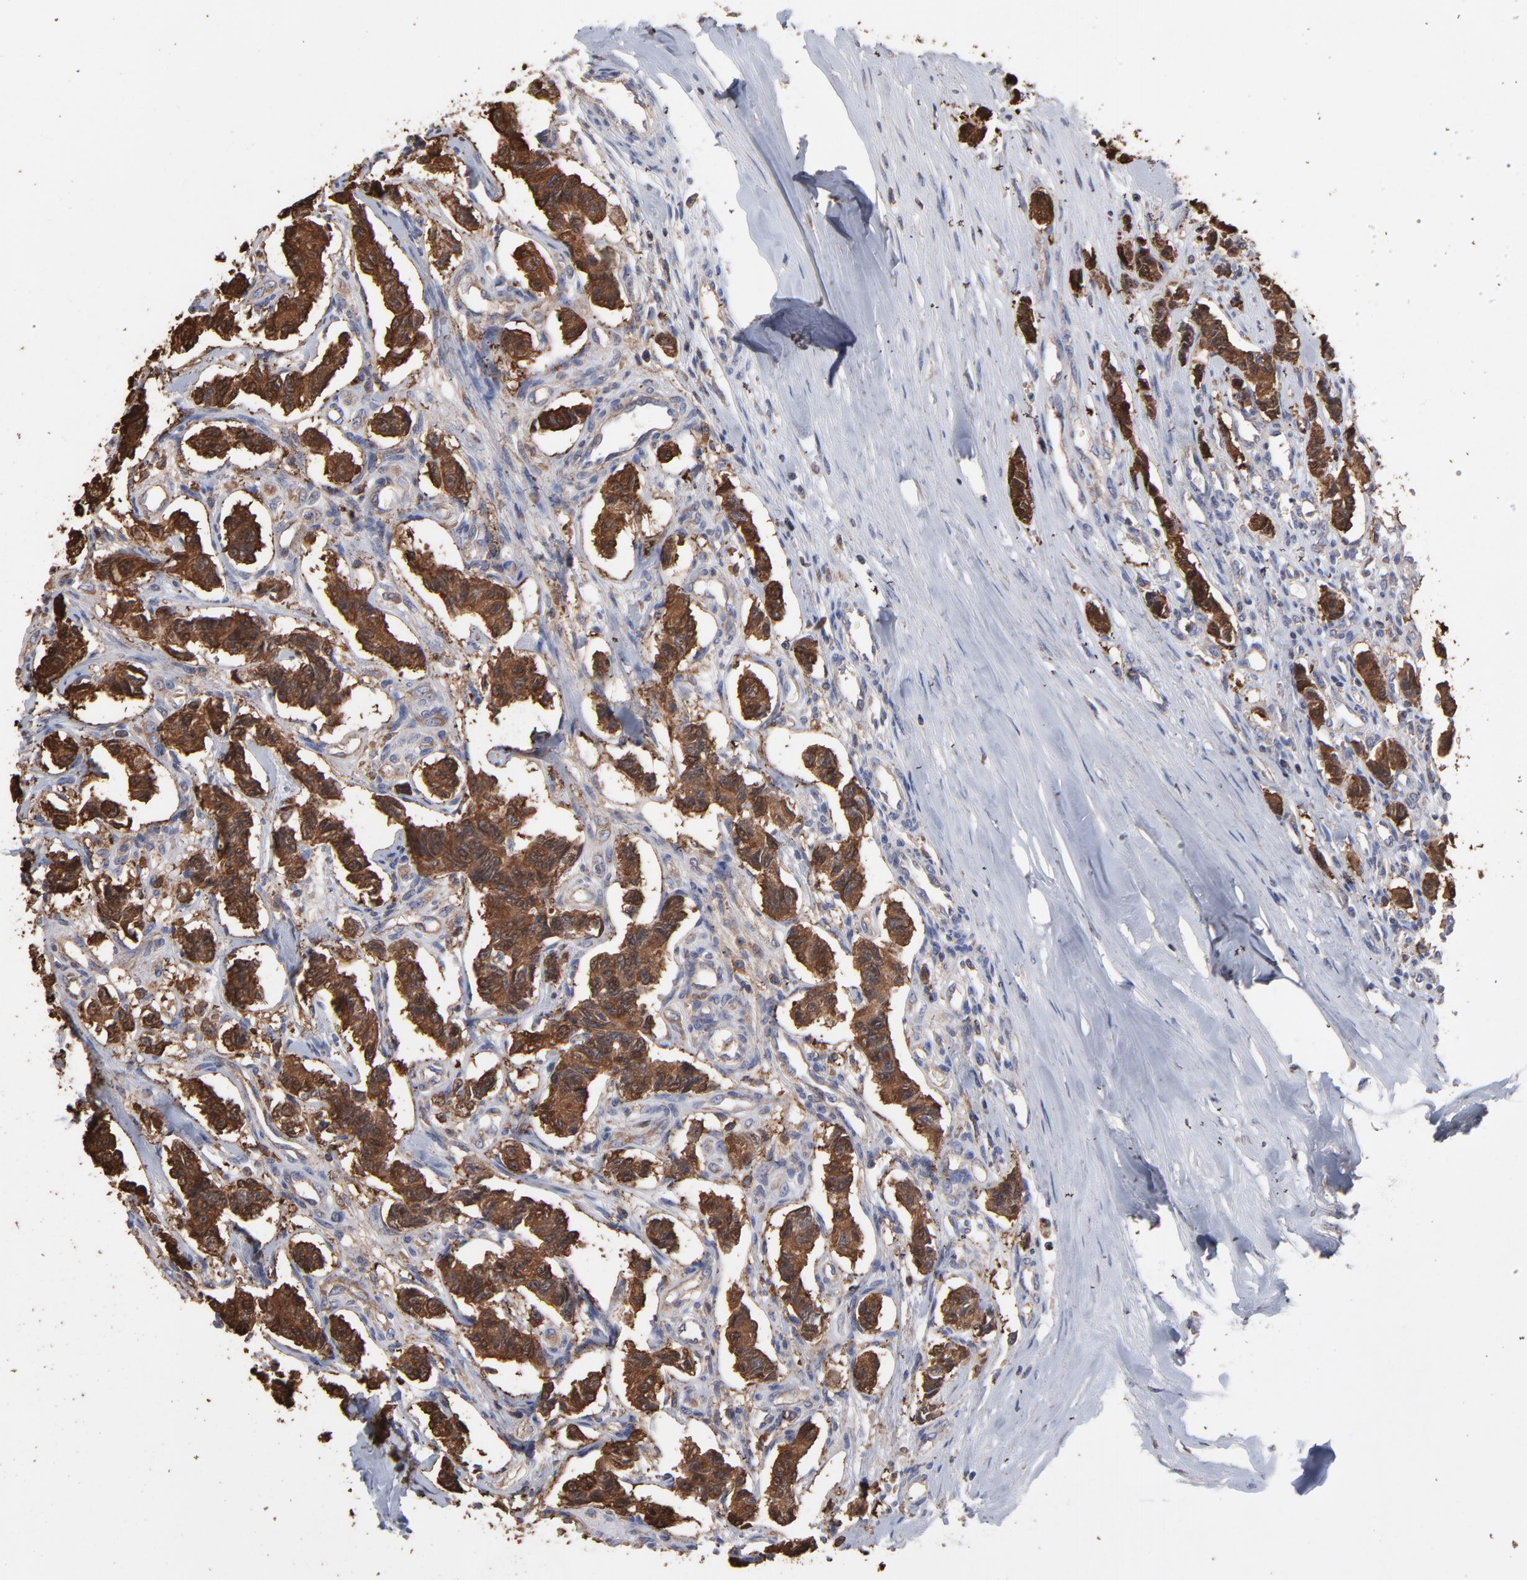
{"staining": {"intensity": "strong", "quantity": ">75%", "location": "cytoplasmic/membranous"}, "tissue": "renal cancer", "cell_type": "Tumor cells", "image_type": "cancer", "snomed": [{"axis": "morphology", "description": "Carcinoid, malignant, NOS"}, {"axis": "topography", "description": "Kidney"}], "caption": "There is high levels of strong cytoplasmic/membranous expression in tumor cells of carcinoid (malignant) (renal), as demonstrated by immunohistochemical staining (brown color).", "gene": "TANGO2", "patient": {"sex": "female", "age": 41}}